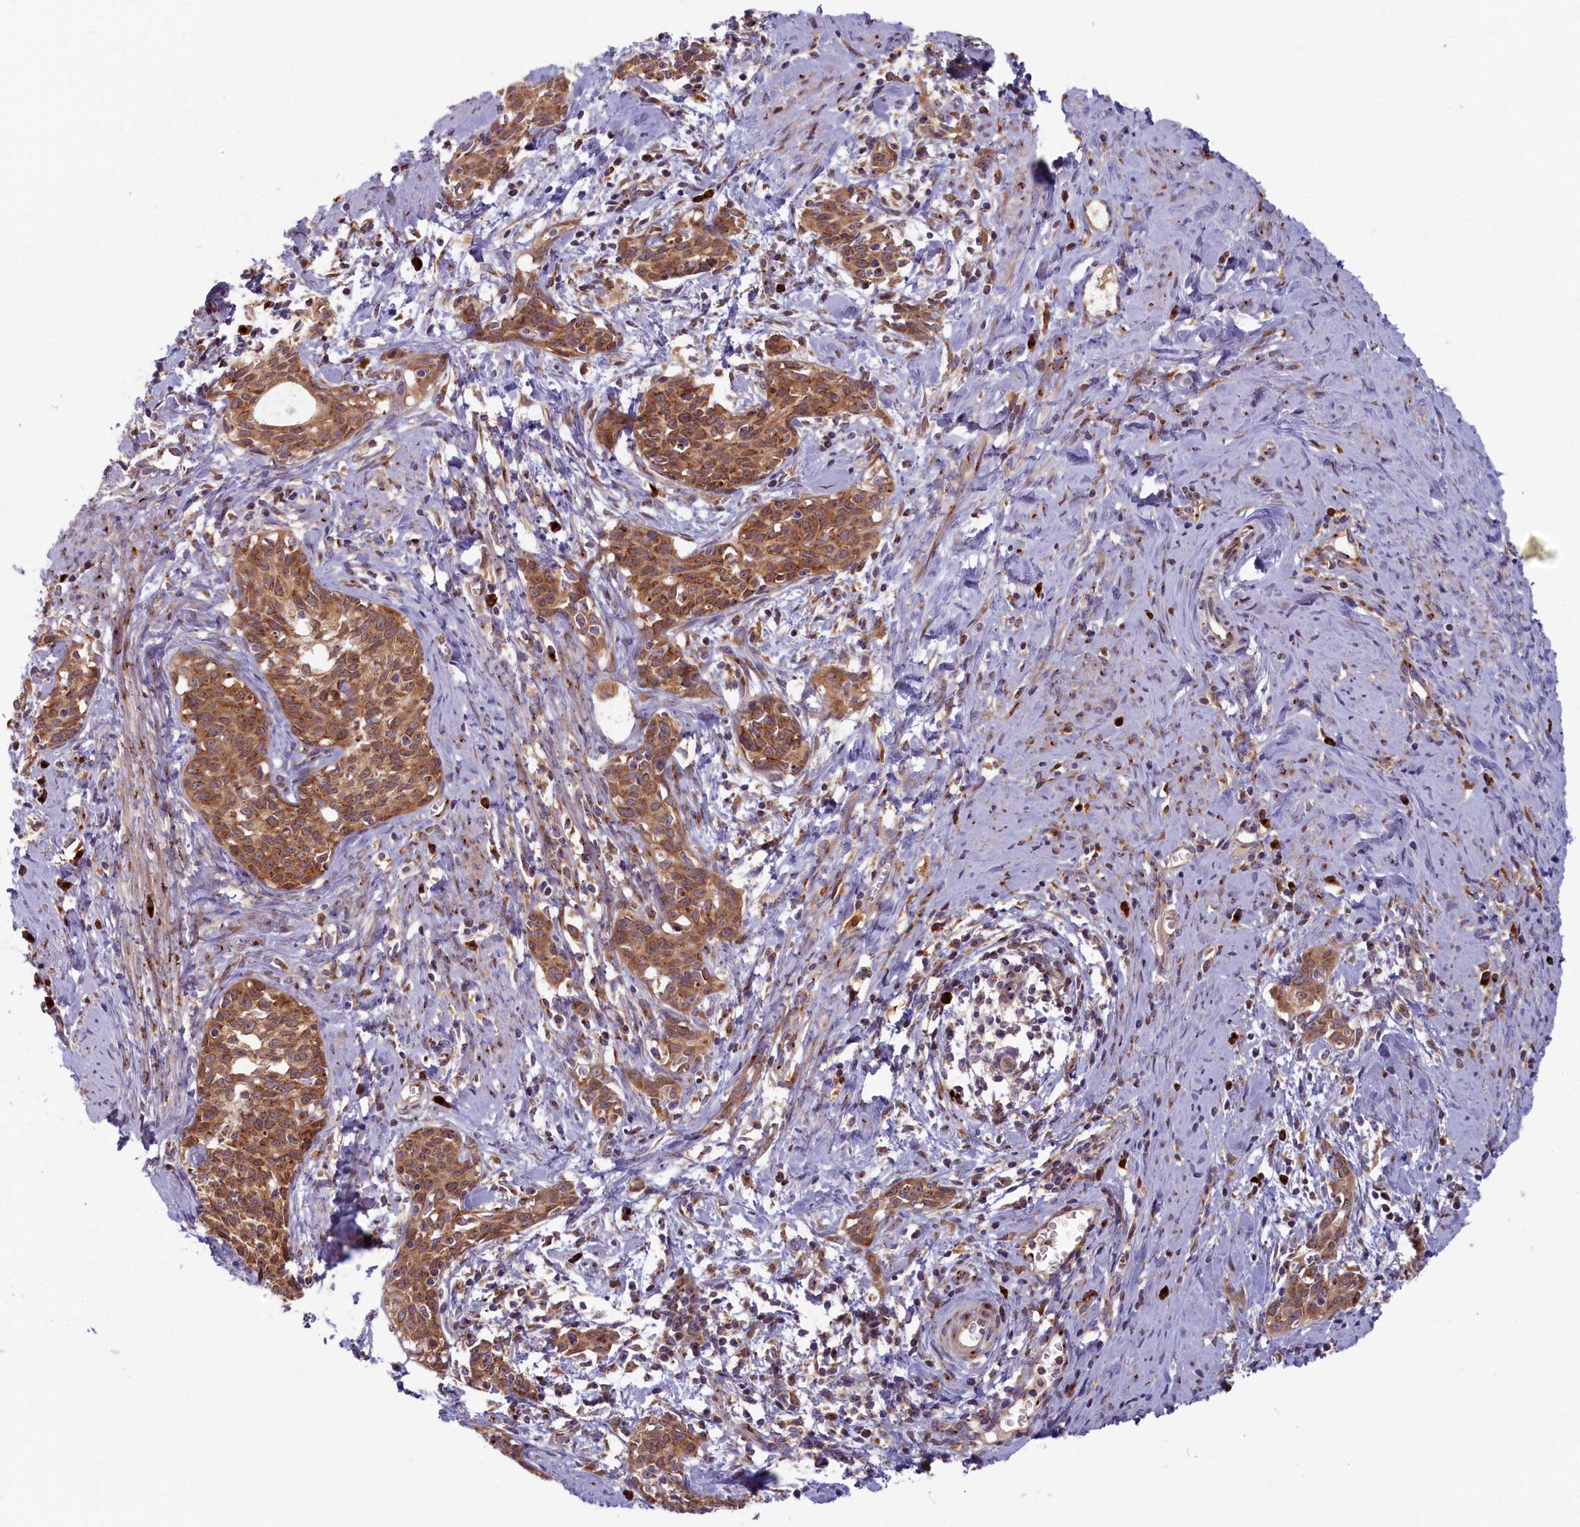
{"staining": {"intensity": "moderate", "quantity": ">75%", "location": "cytoplasmic/membranous"}, "tissue": "cervical cancer", "cell_type": "Tumor cells", "image_type": "cancer", "snomed": [{"axis": "morphology", "description": "Squamous cell carcinoma, NOS"}, {"axis": "topography", "description": "Cervix"}], "caption": "Cervical squamous cell carcinoma tissue displays moderate cytoplasmic/membranous staining in about >75% of tumor cells", "gene": "BLVRB", "patient": {"sex": "female", "age": 52}}